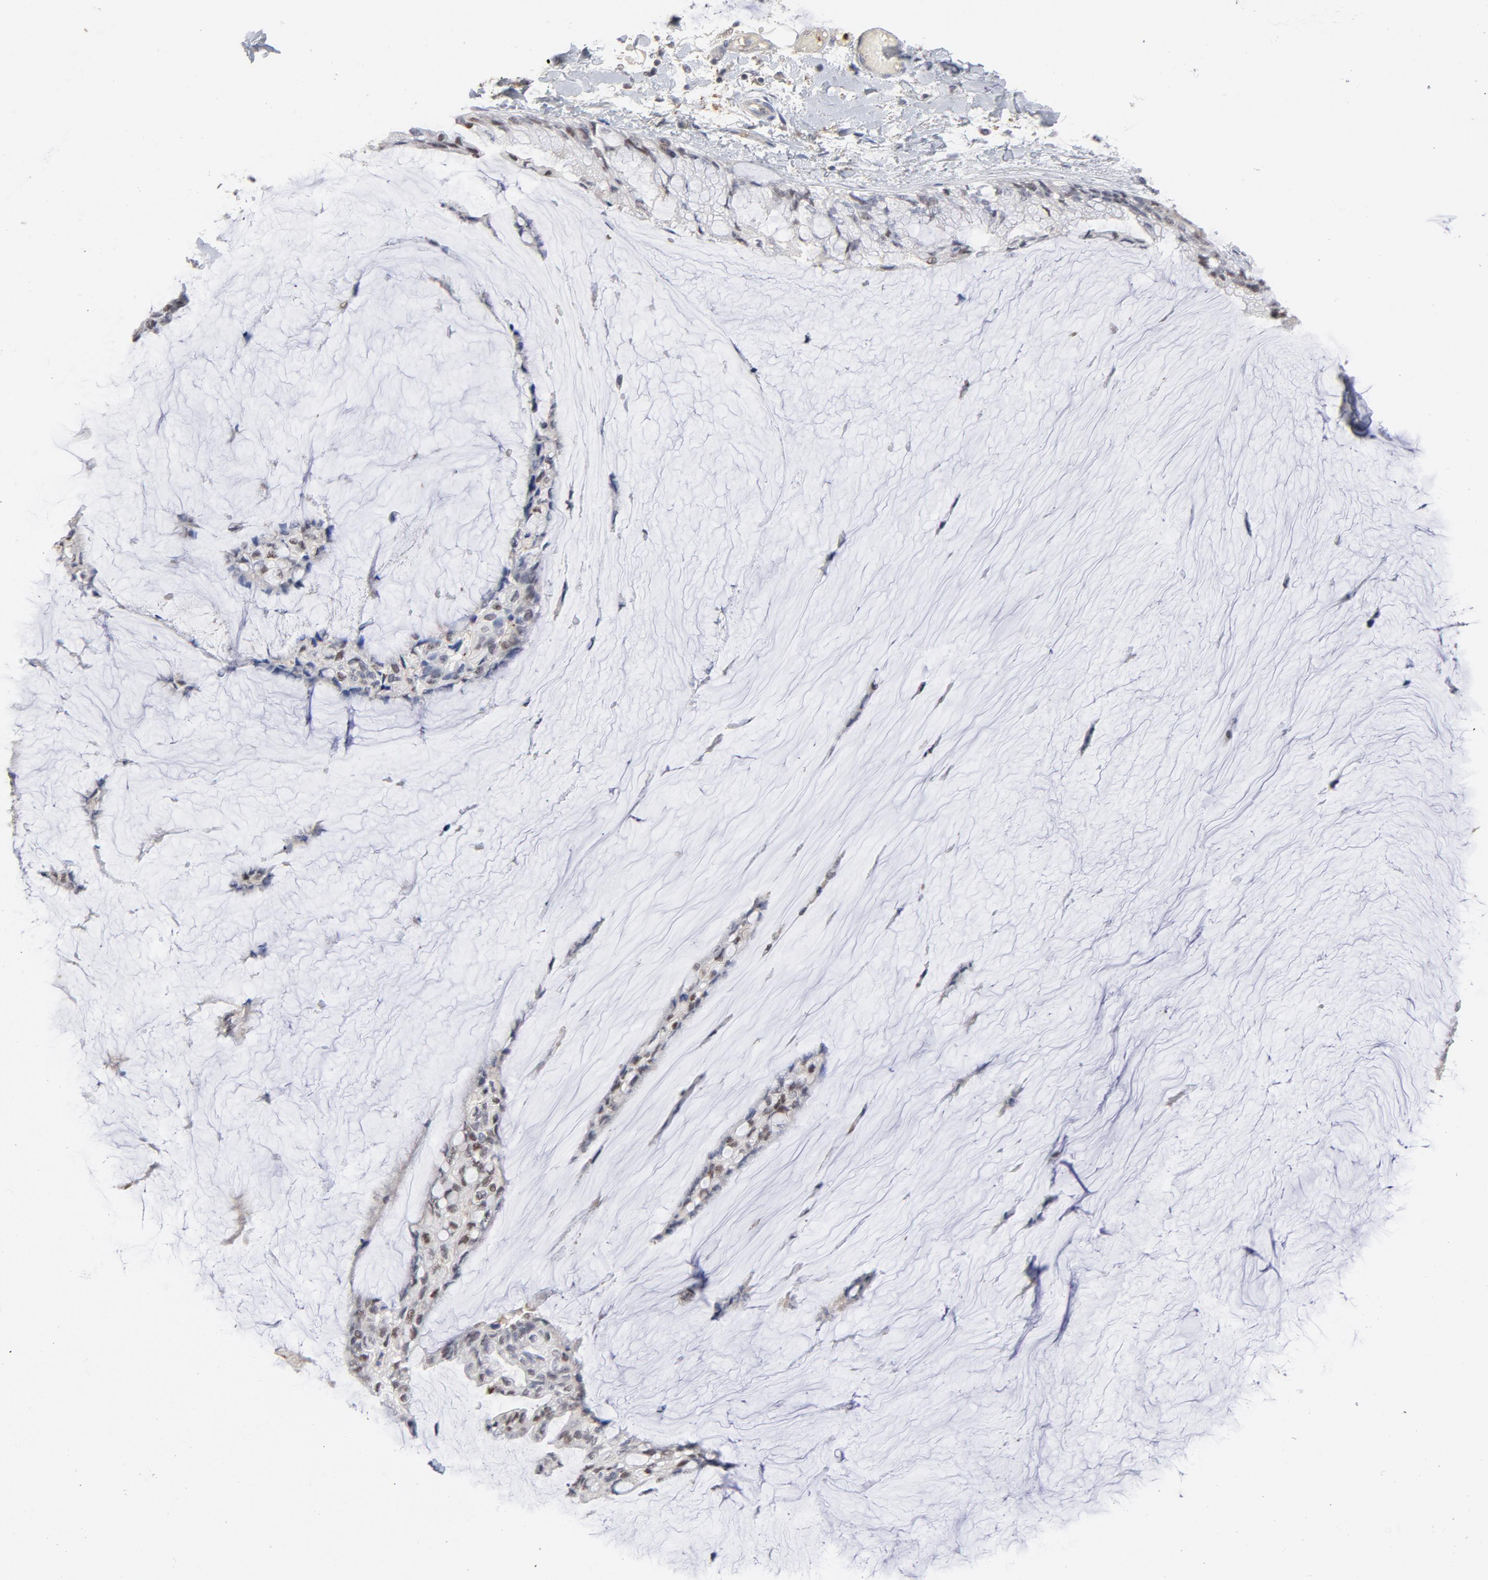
{"staining": {"intensity": "weak", "quantity": "25%-75%", "location": "nuclear"}, "tissue": "ovarian cancer", "cell_type": "Tumor cells", "image_type": "cancer", "snomed": [{"axis": "morphology", "description": "Cystadenocarcinoma, mucinous, NOS"}, {"axis": "topography", "description": "Ovary"}], "caption": "Immunohistochemical staining of ovarian mucinous cystadenocarcinoma exhibits weak nuclear protein positivity in approximately 25%-75% of tumor cells.", "gene": "PNMA1", "patient": {"sex": "female", "age": 39}}